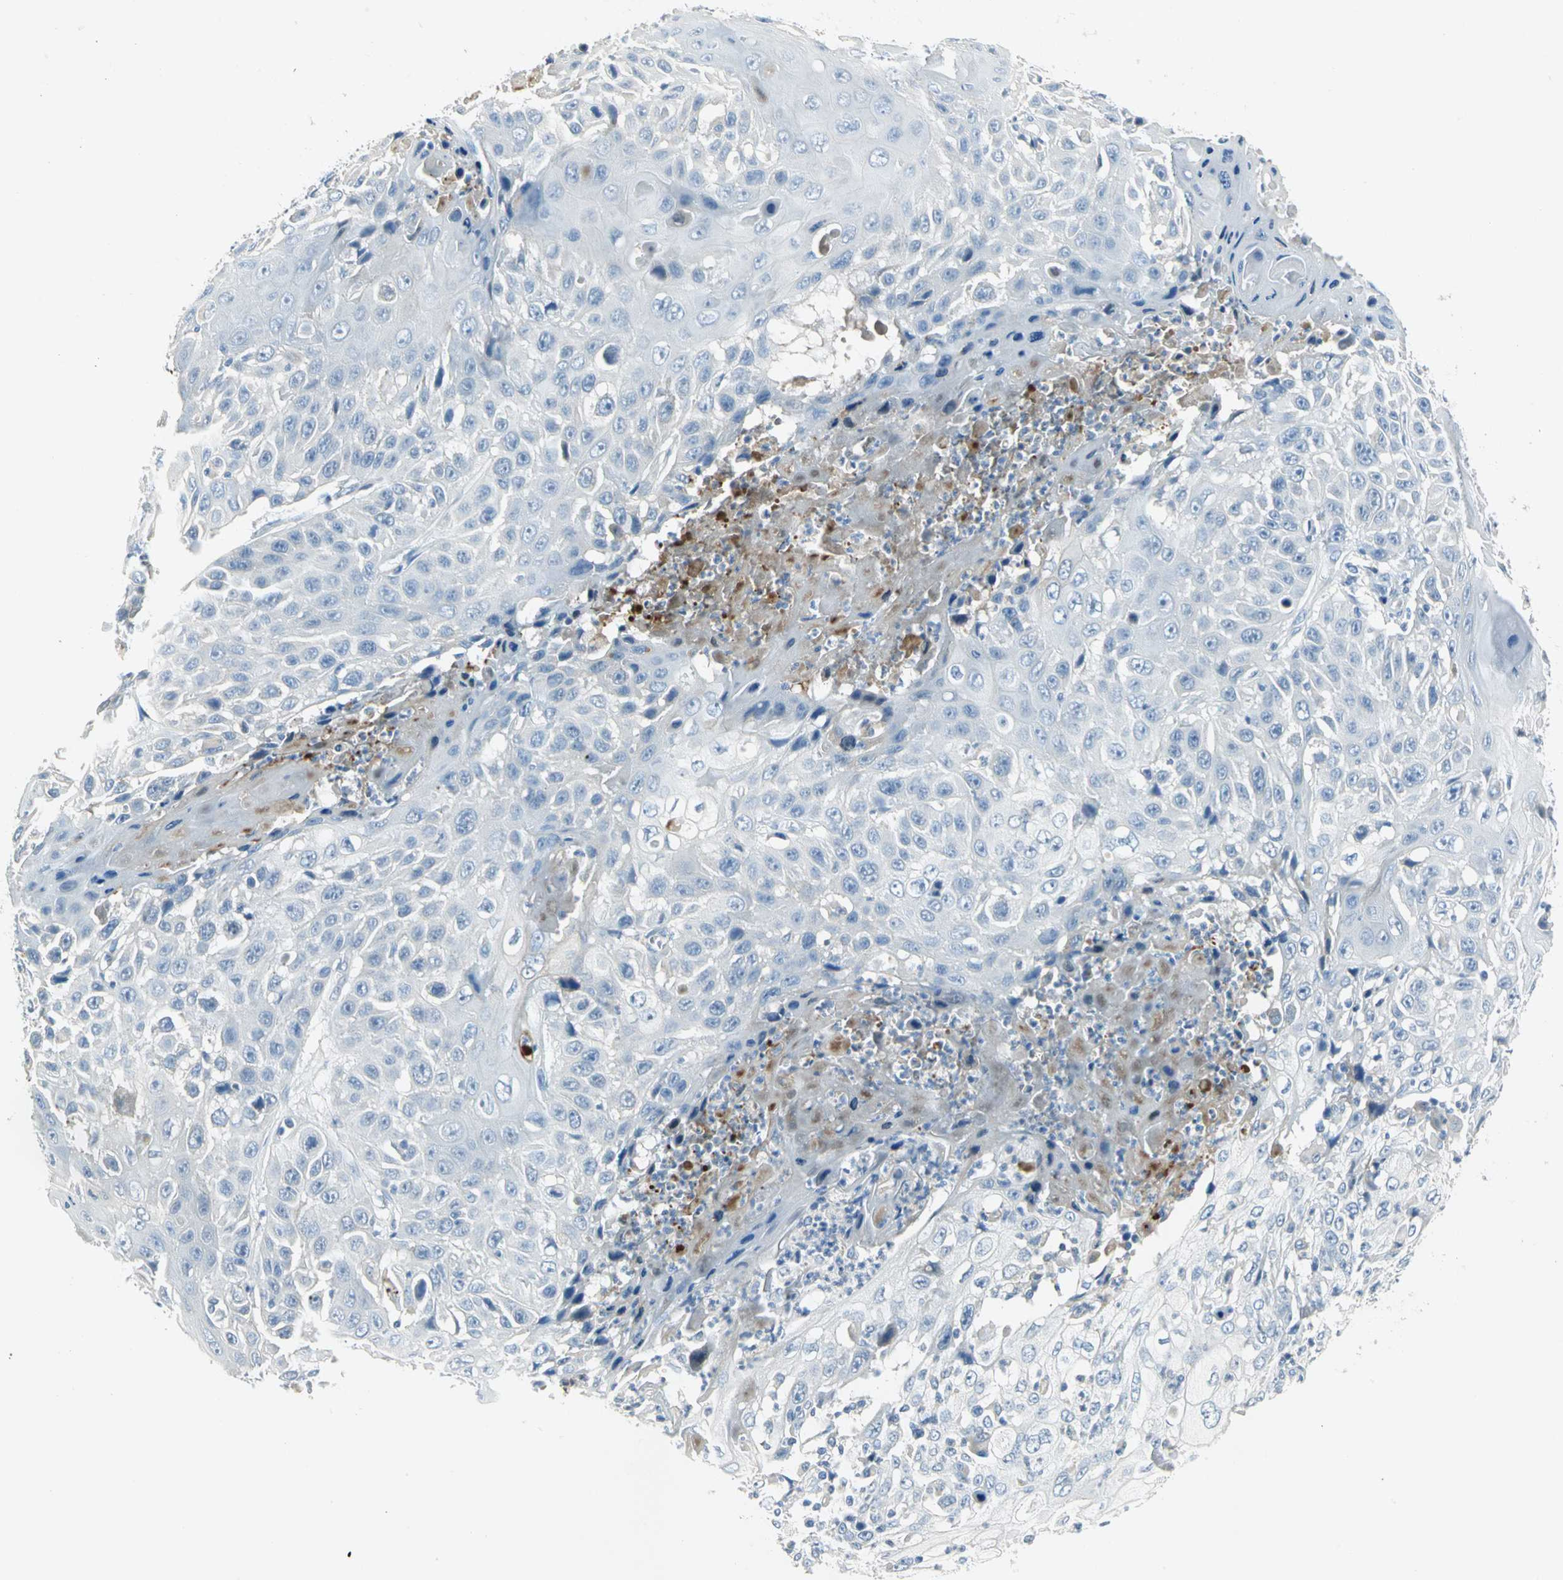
{"staining": {"intensity": "negative", "quantity": "none", "location": "none"}, "tissue": "cervical cancer", "cell_type": "Tumor cells", "image_type": "cancer", "snomed": [{"axis": "morphology", "description": "Squamous cell carcinoma, NOS"}, {"axis": "topography", "description": "Cervix"}], "caption": "Tumor cells show no significant protein staining in cervical cancer.", "gene": "ZIC1", "patient": {"sex": "female", "age": 39}}